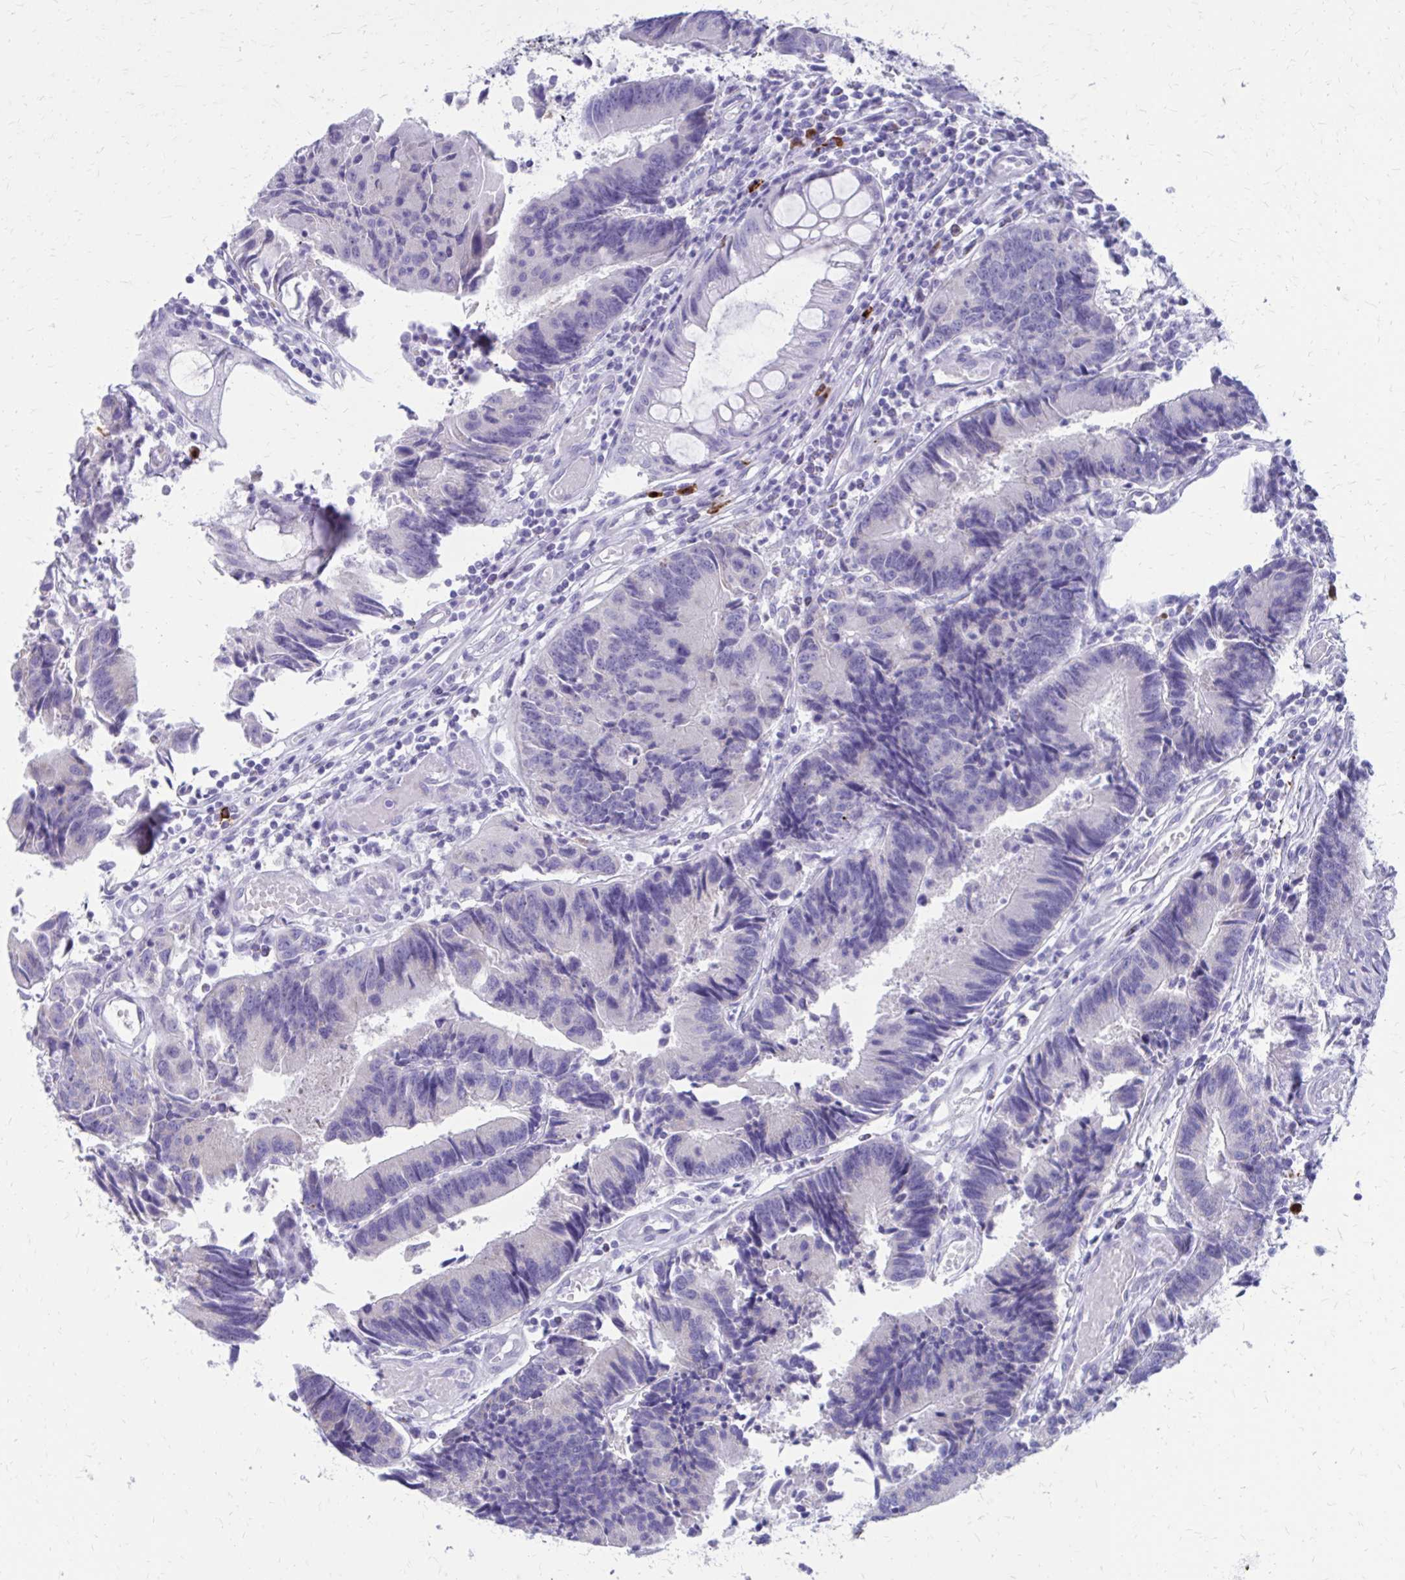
{"staining": {"intensity": "negative", "quantity": "none", "location": "none"}, "tissue": "colorectal cancer", "cell_type": "Tumor cells", "image_type": "cancer", "snomed": [{"axis": "morphology", "description": "Adenocarcinoma, NOS"}, {"axis": "topography", "description": "Colon"}], "caption": "The image demonstrates no significant staining in tumor cells of adenocarcinoma (colorectal).", "gene": "SATL1", "patient": {"sex": "female", "age": 67}}